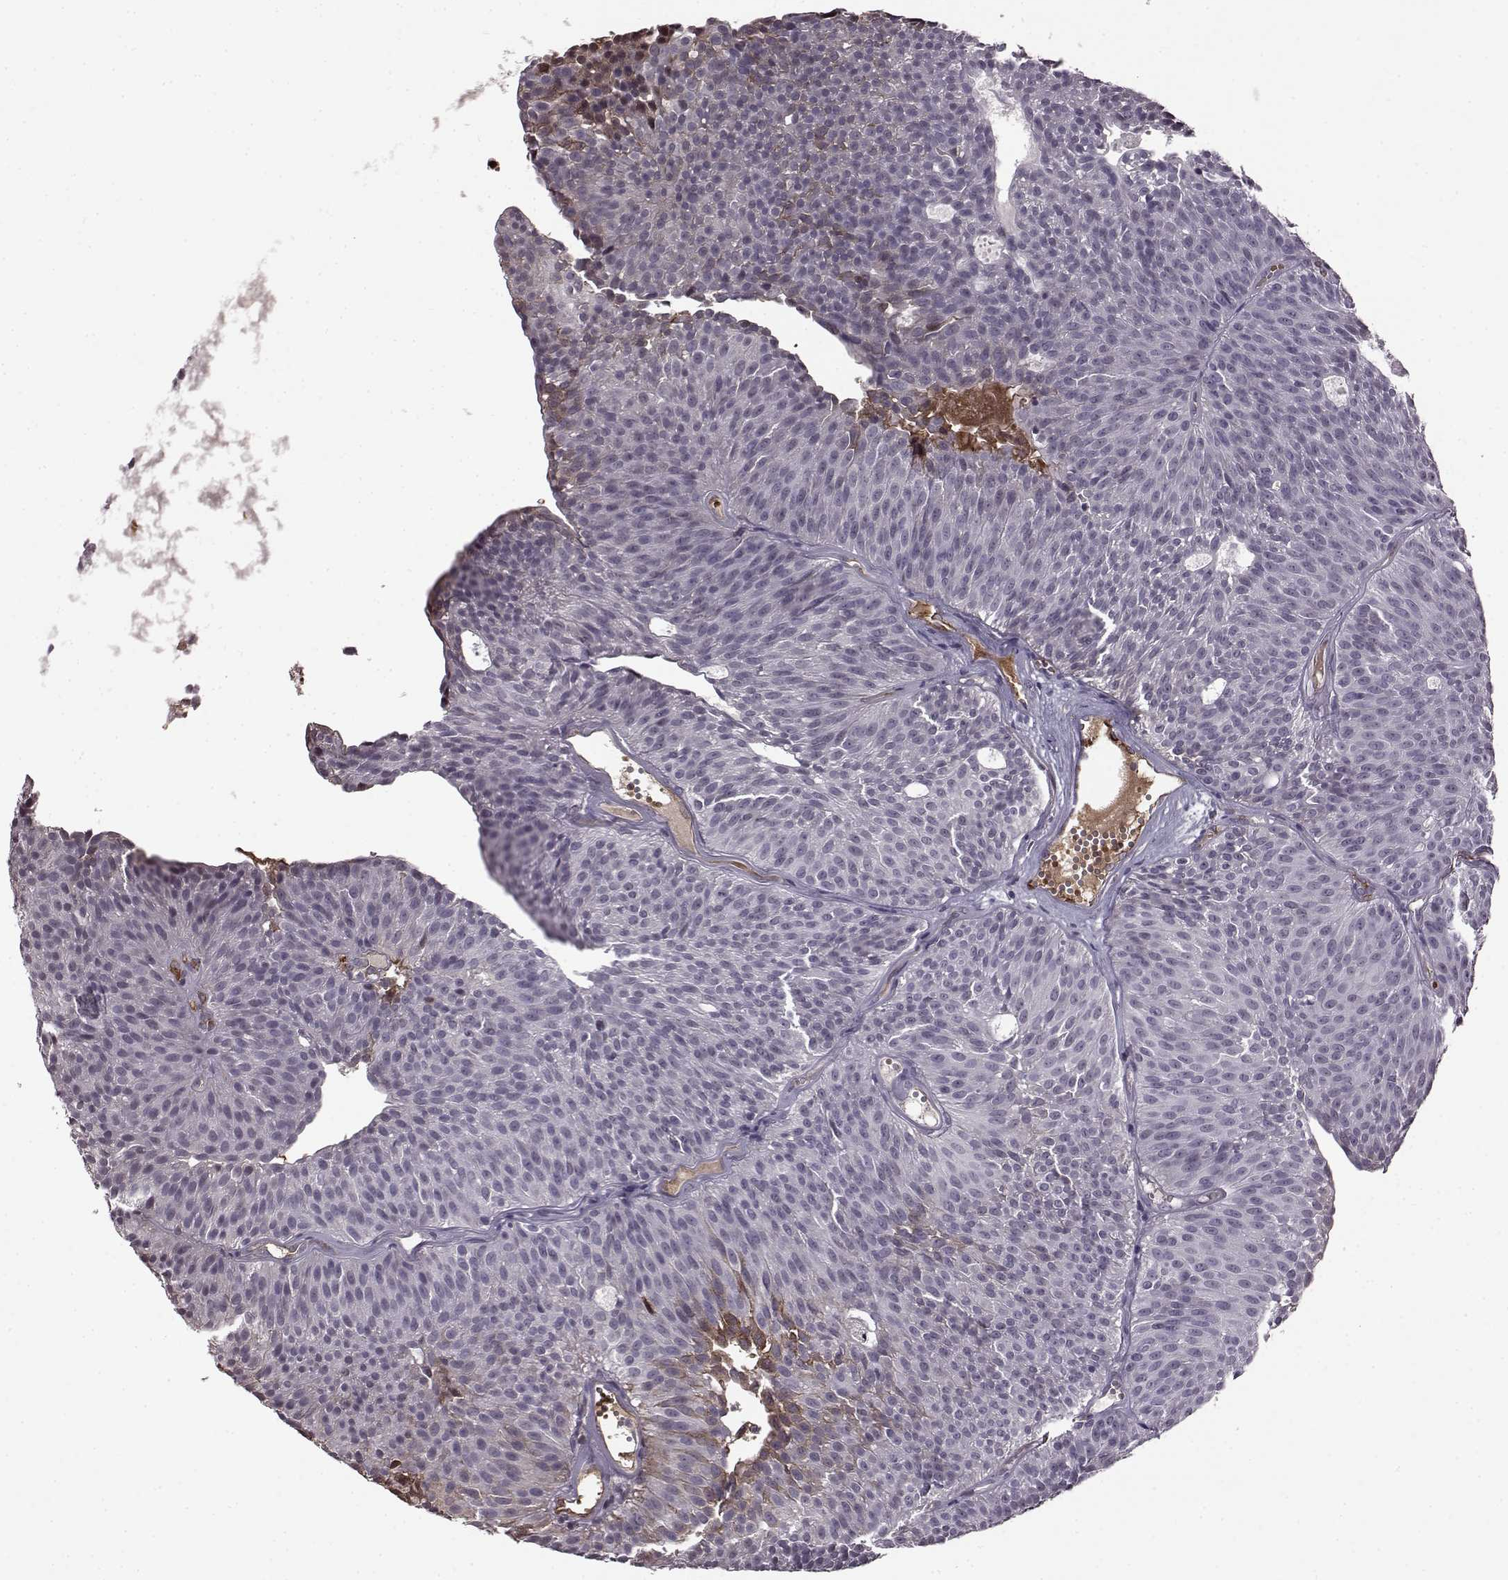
{"staining": {"intensity": "weak", "quantity": "<25%", "location": "cytoplasmic/membranous"}, "tissue": "urothelial cancer", "cell_type": "Tumor cells", "image_type": "cancer", "snomed": [{"axis": "morphology", "description": "Urothelial carcinoma, Low grade"}, {"axis": "topography", "description": "Urinary bladder"}], "caption": "DAB immunohistochemical staining of human urothelial carcinoma (low-grade) shows no significant expression in tumor cells. (Brightfield microscopy of DAB (3,3'-diaminobenzidine) immunohistochemistry (IHC) at high magnification).", "gene": "PROP1", "patient": {"sex": "male", "age": 63}}